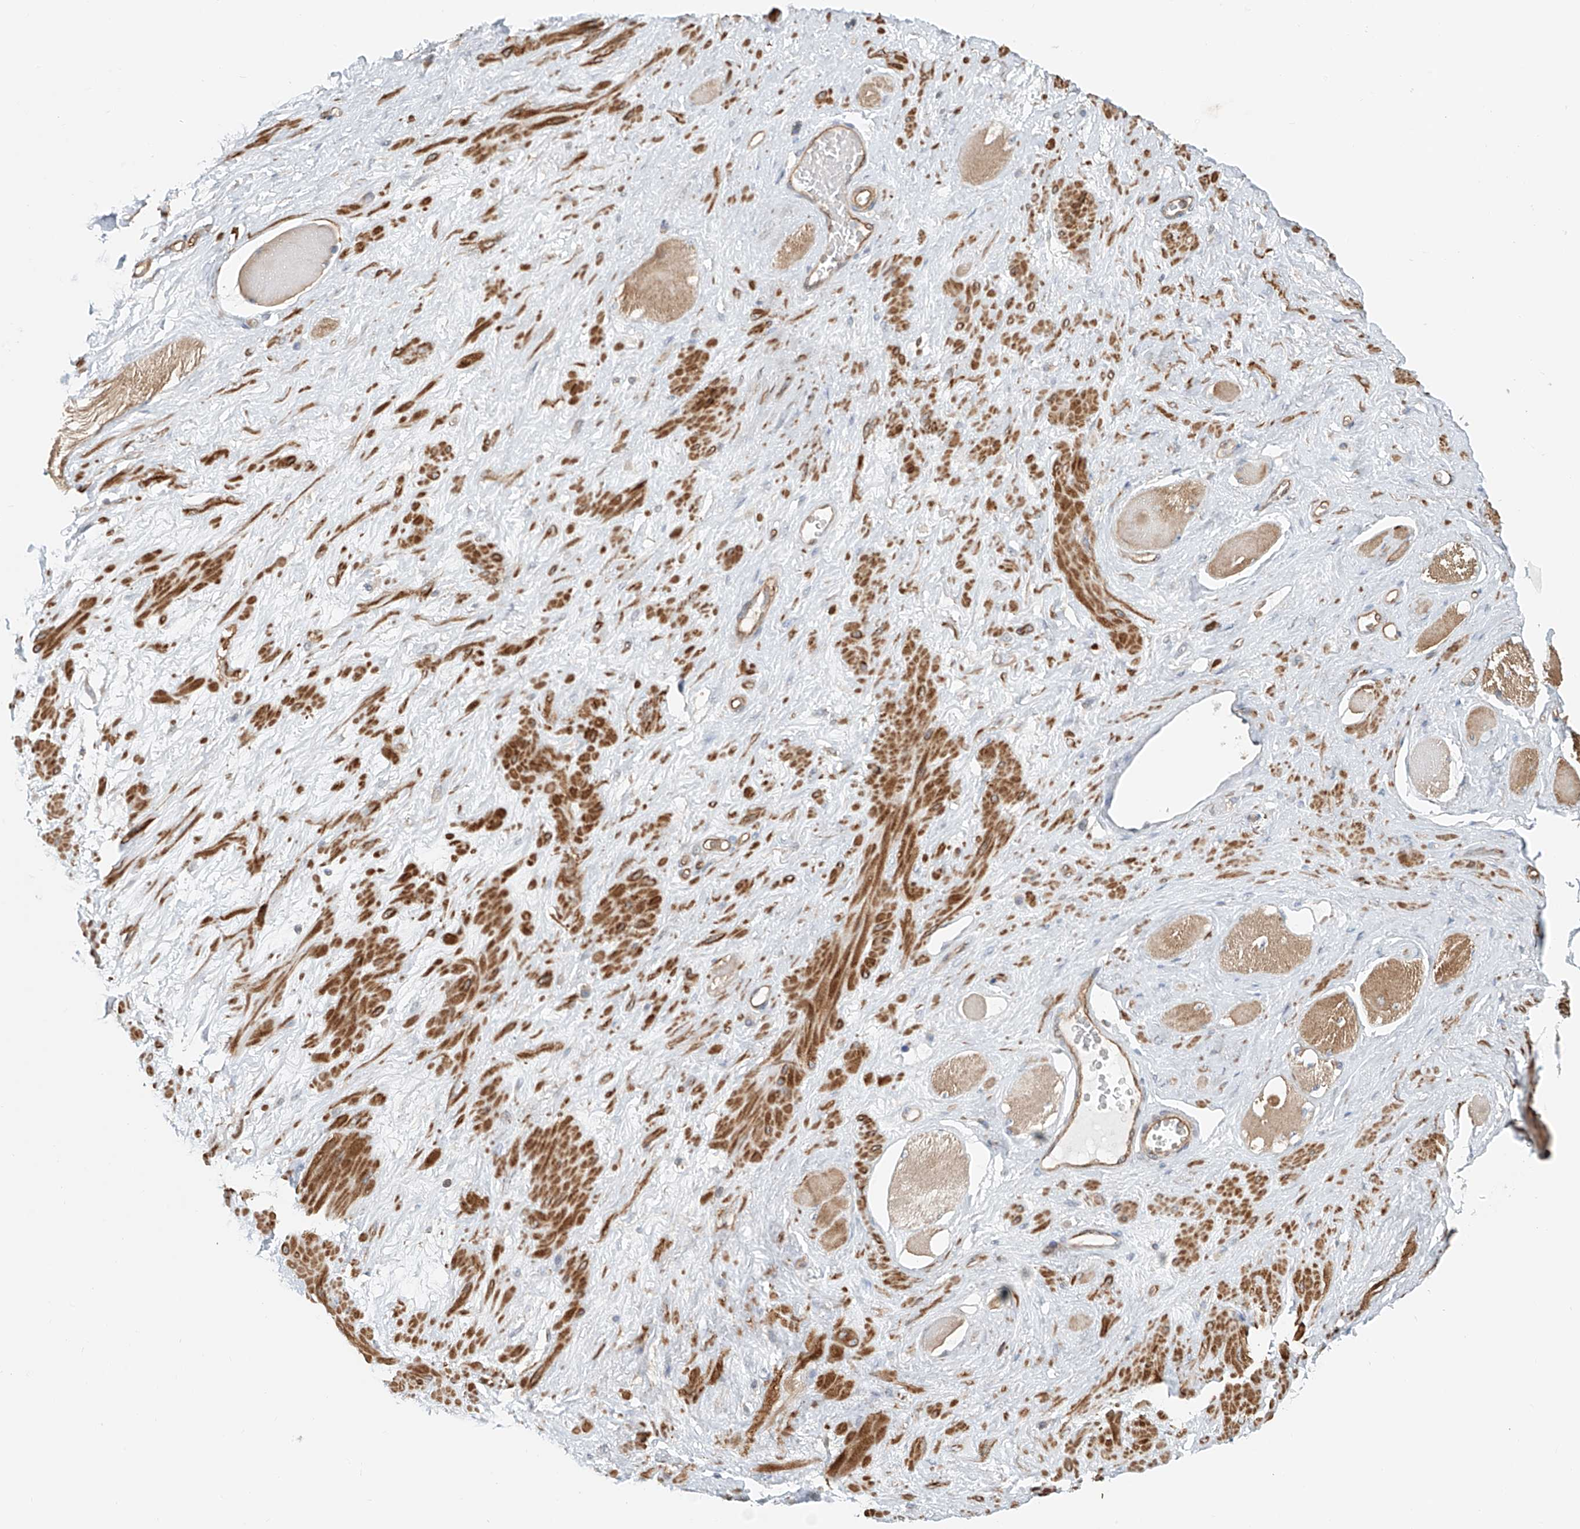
{"staining": {"intensity": "negative", "quantity": "none", "location": "none"}, "tissue": "adipose tissue", "cell_type": "Adipocytes", "image_type": "normal", "snomed": [{"axis": "morphology", "description": "Normal tissue, NOS"}, {"axis": "morphology", "description": "Adenocarcinoma, Low grade"}, {"axis": "topography", "description": "Prostate"}, {"axis": "topography", "description": "Peripheral nerve tissue"}], "caption": "Adipocytes show no significant positivity in normal adipose tissue. (Brightfield microscopy of DAB immunohistochemistry (IHC) at high magnification).", "gene": "FRYL", "patient": {"sex": "male", "age": 63}}